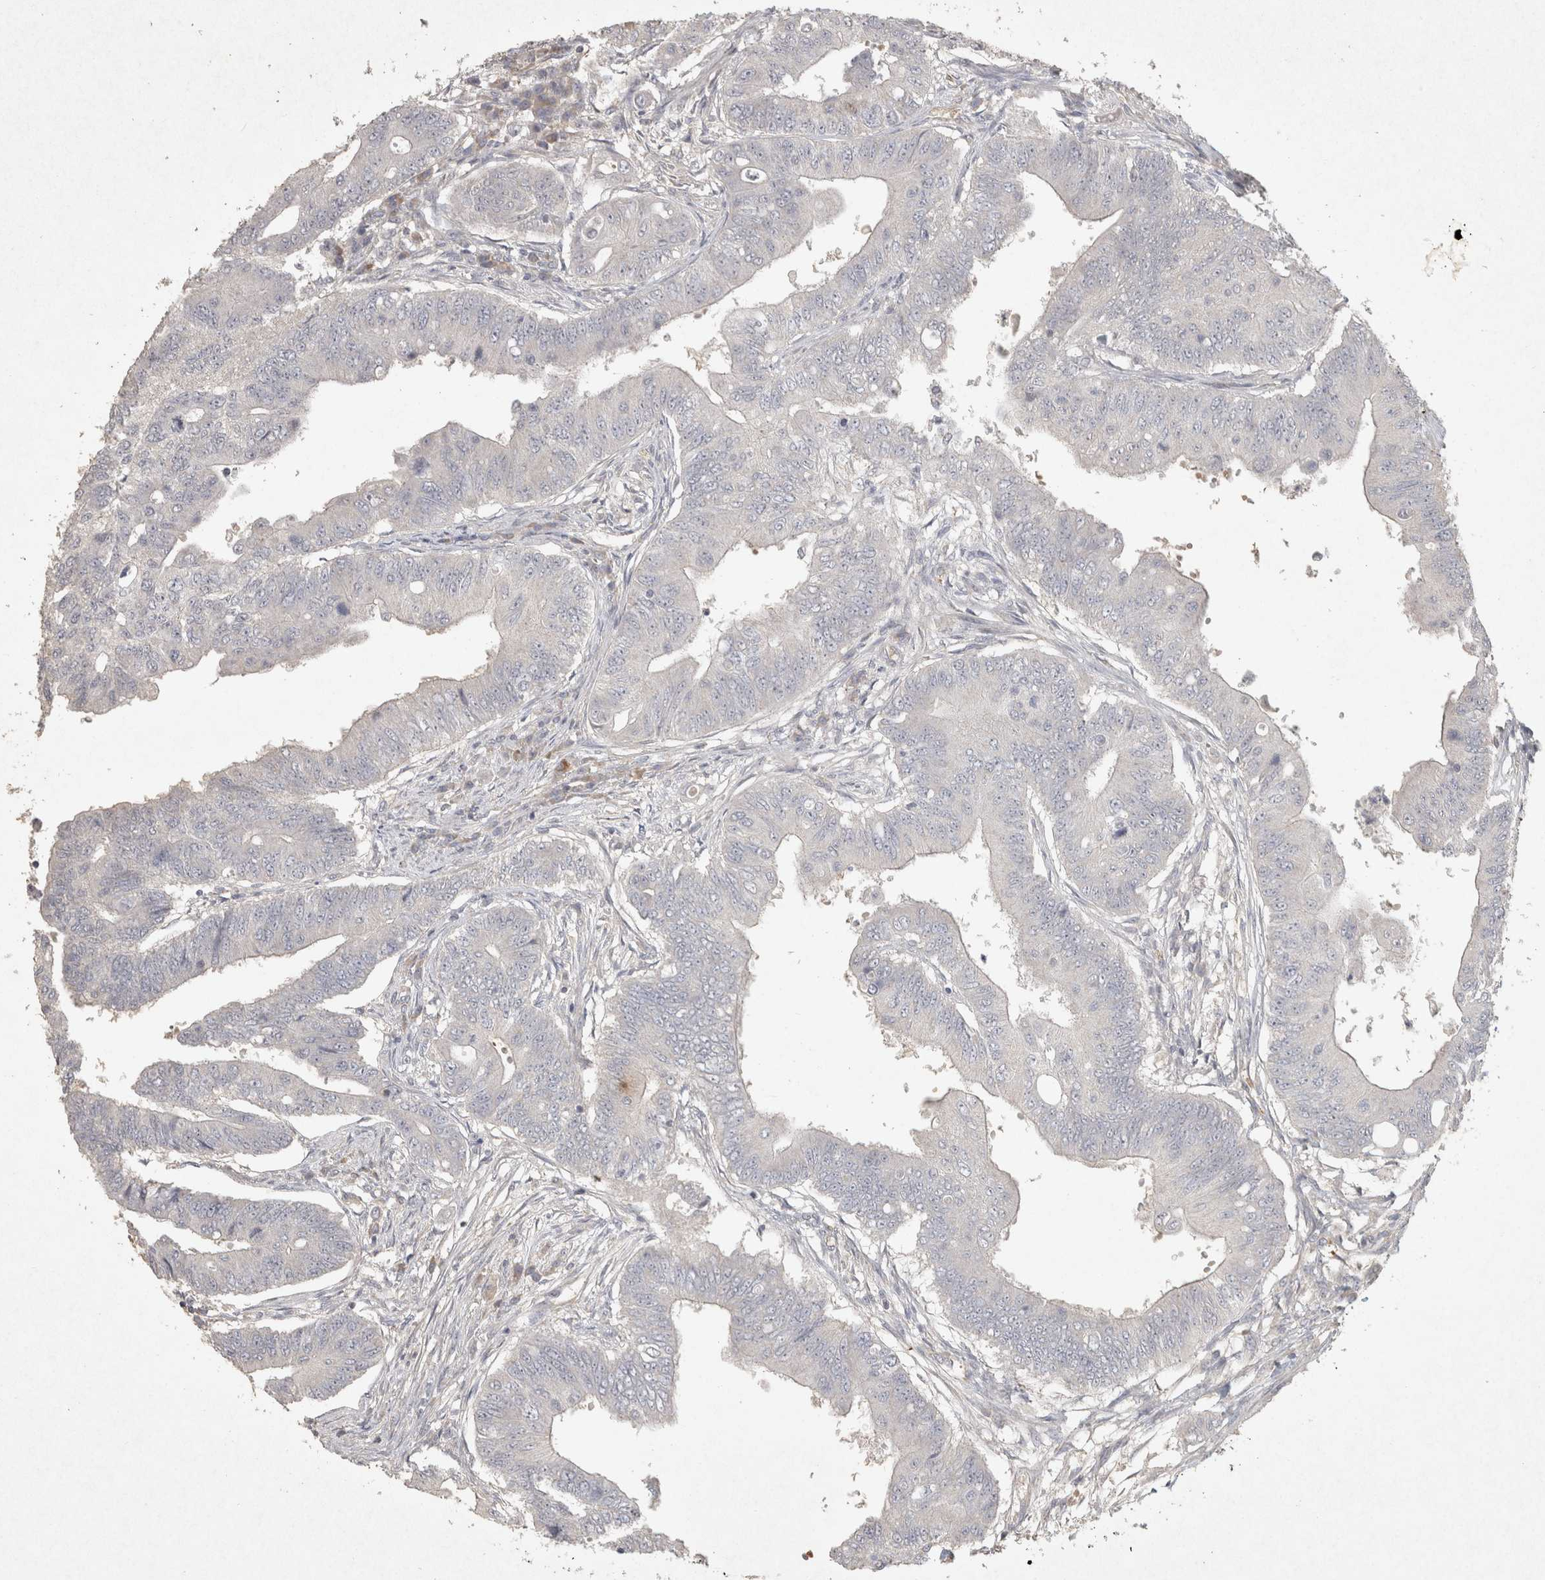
{"staining": {"intensity": "negative", "quantity": "none", "location": "none"}, "tissue": "colorectal cancer", "cell_type": "Tumor cells", "image_type": "cancer", "snomed": [{"axis": "morphology", "description": "Adenoma, NOS"}, {"axis": "morphology", "description": "Adenocarcinoma, NOS"}, {"axis": "topography", "description": "Colon"}], "caption": "An image of human colorectal adenoma is negative for staining in tumor cells.", "gene": "OSTN", "patient": {"sex": "male", "age": 79}}